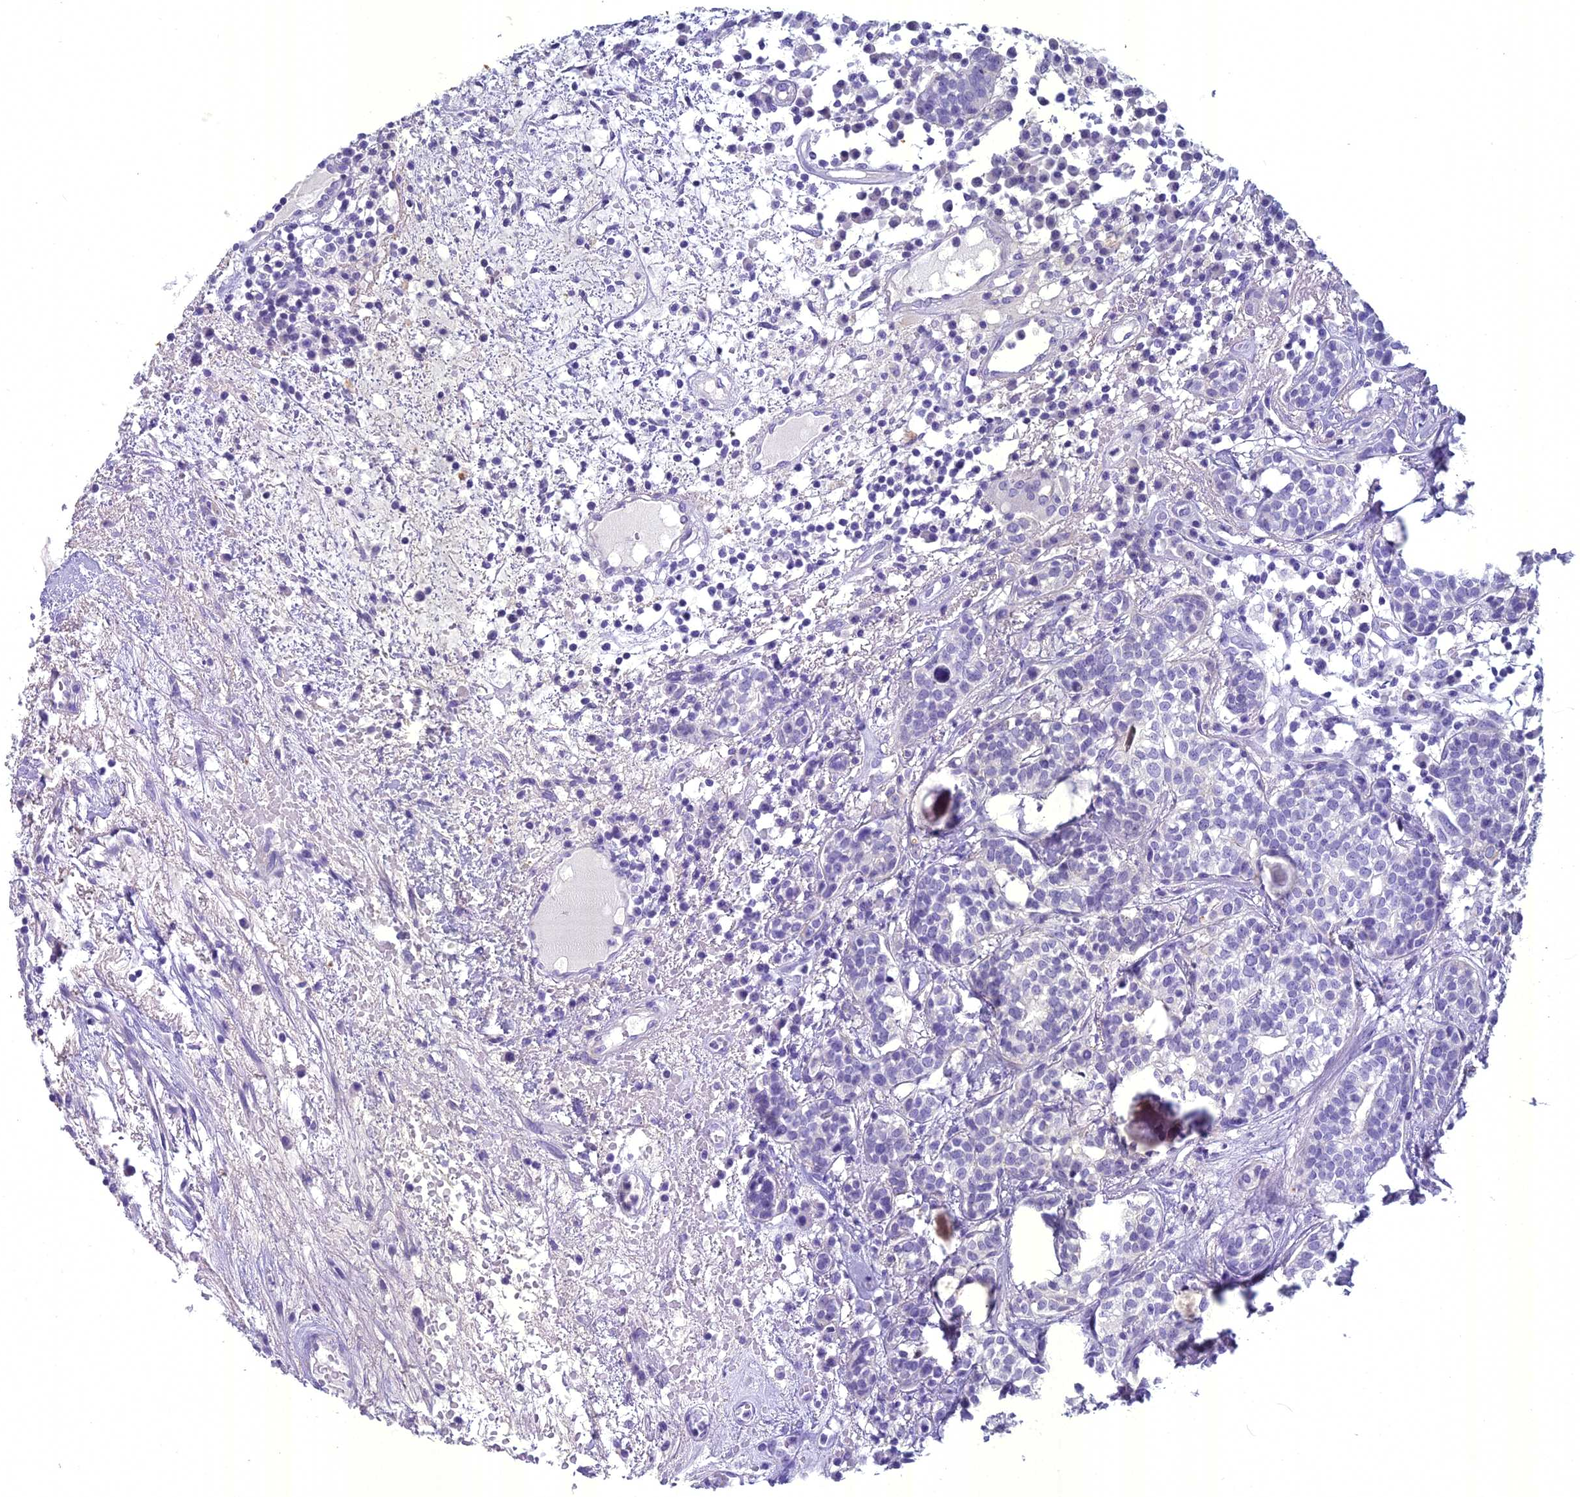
{"staining": {"intensity": "negative", "quantity": "none", "location": "none"}, "tissue": "head and neck cancer", "cell_type": "Tumor cells", "image_type": "cancer", "snomed": [{"axis": "morphology", "description": "Adenocarcinoma, NOS"}, {"axis": "topography", "description": "Salivary gland"}, {"axis": "topography", "description": "Head-Neck"}], "caption": "High power microscopy histopathology image of an immunohistochemistry photomicrograph of head and neck cancer (adenocarcinoma), revealing no significant staining in tumor cells.", "gene": "UNC80", "patient": {"sex": "female", "age": 65}}